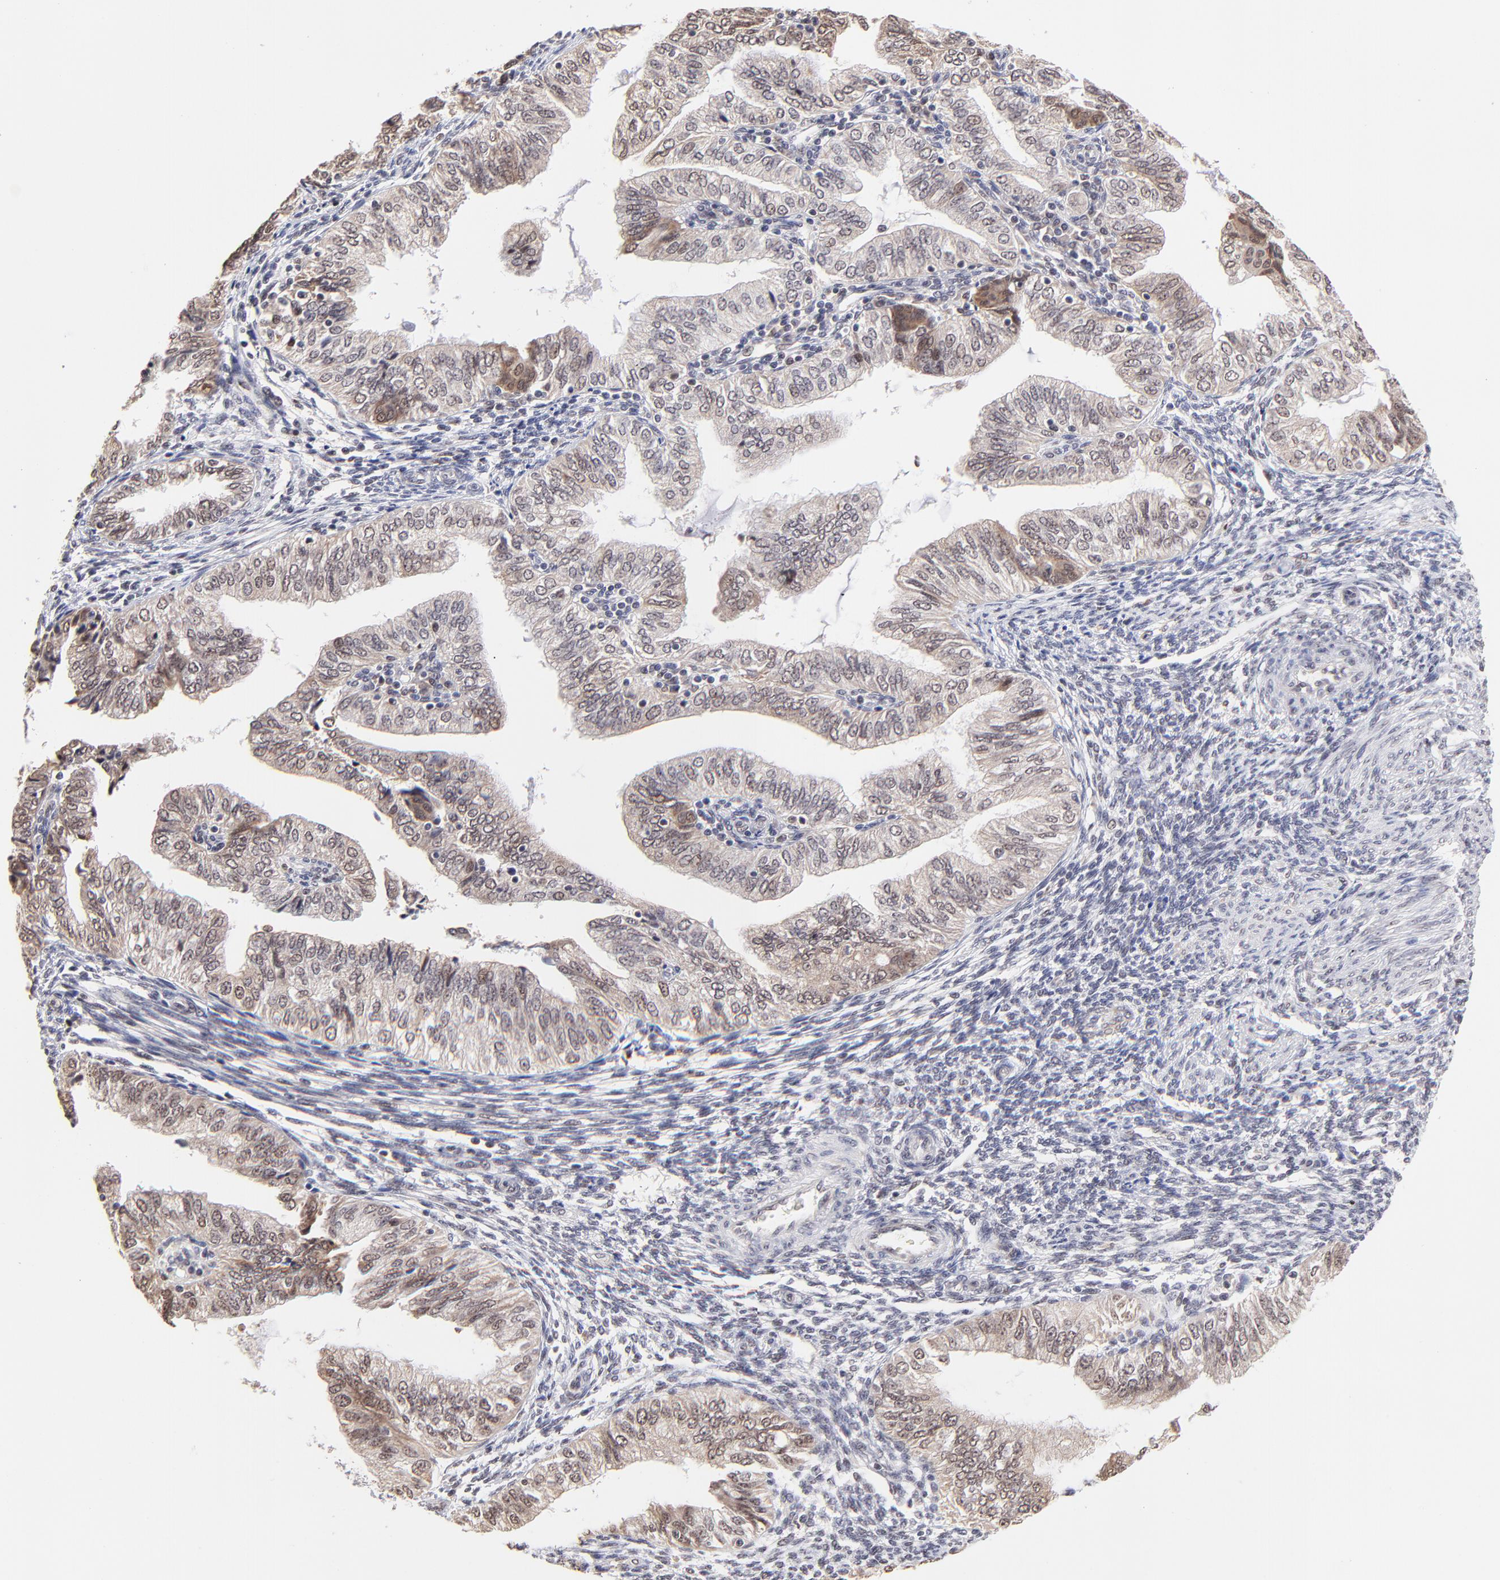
{"staining": {"intensity": "weak", "quantity": ">75%", "location": "cytoplasmic/membranous,nuclear"}, "tissue": "endometrial cancer", "cell_type": "Tumor cells", "image_type": "cancer", "snomed": [{"axis": "morphology", "description": "Adenocarcinoma, NOS"}, {"axis": "topography", "description": "Endometrium"}], "caption": "Weak cytoplasmic/membranous and nuclear protein expression is identified in approximately >75% of tumor cells in endometrial cancer (adenocarcinoma). (Brightfield microscopy of DAB IHC at high magnification).", "gene": "ZNF670", "patient": {"sex": "female", "age": 51}}